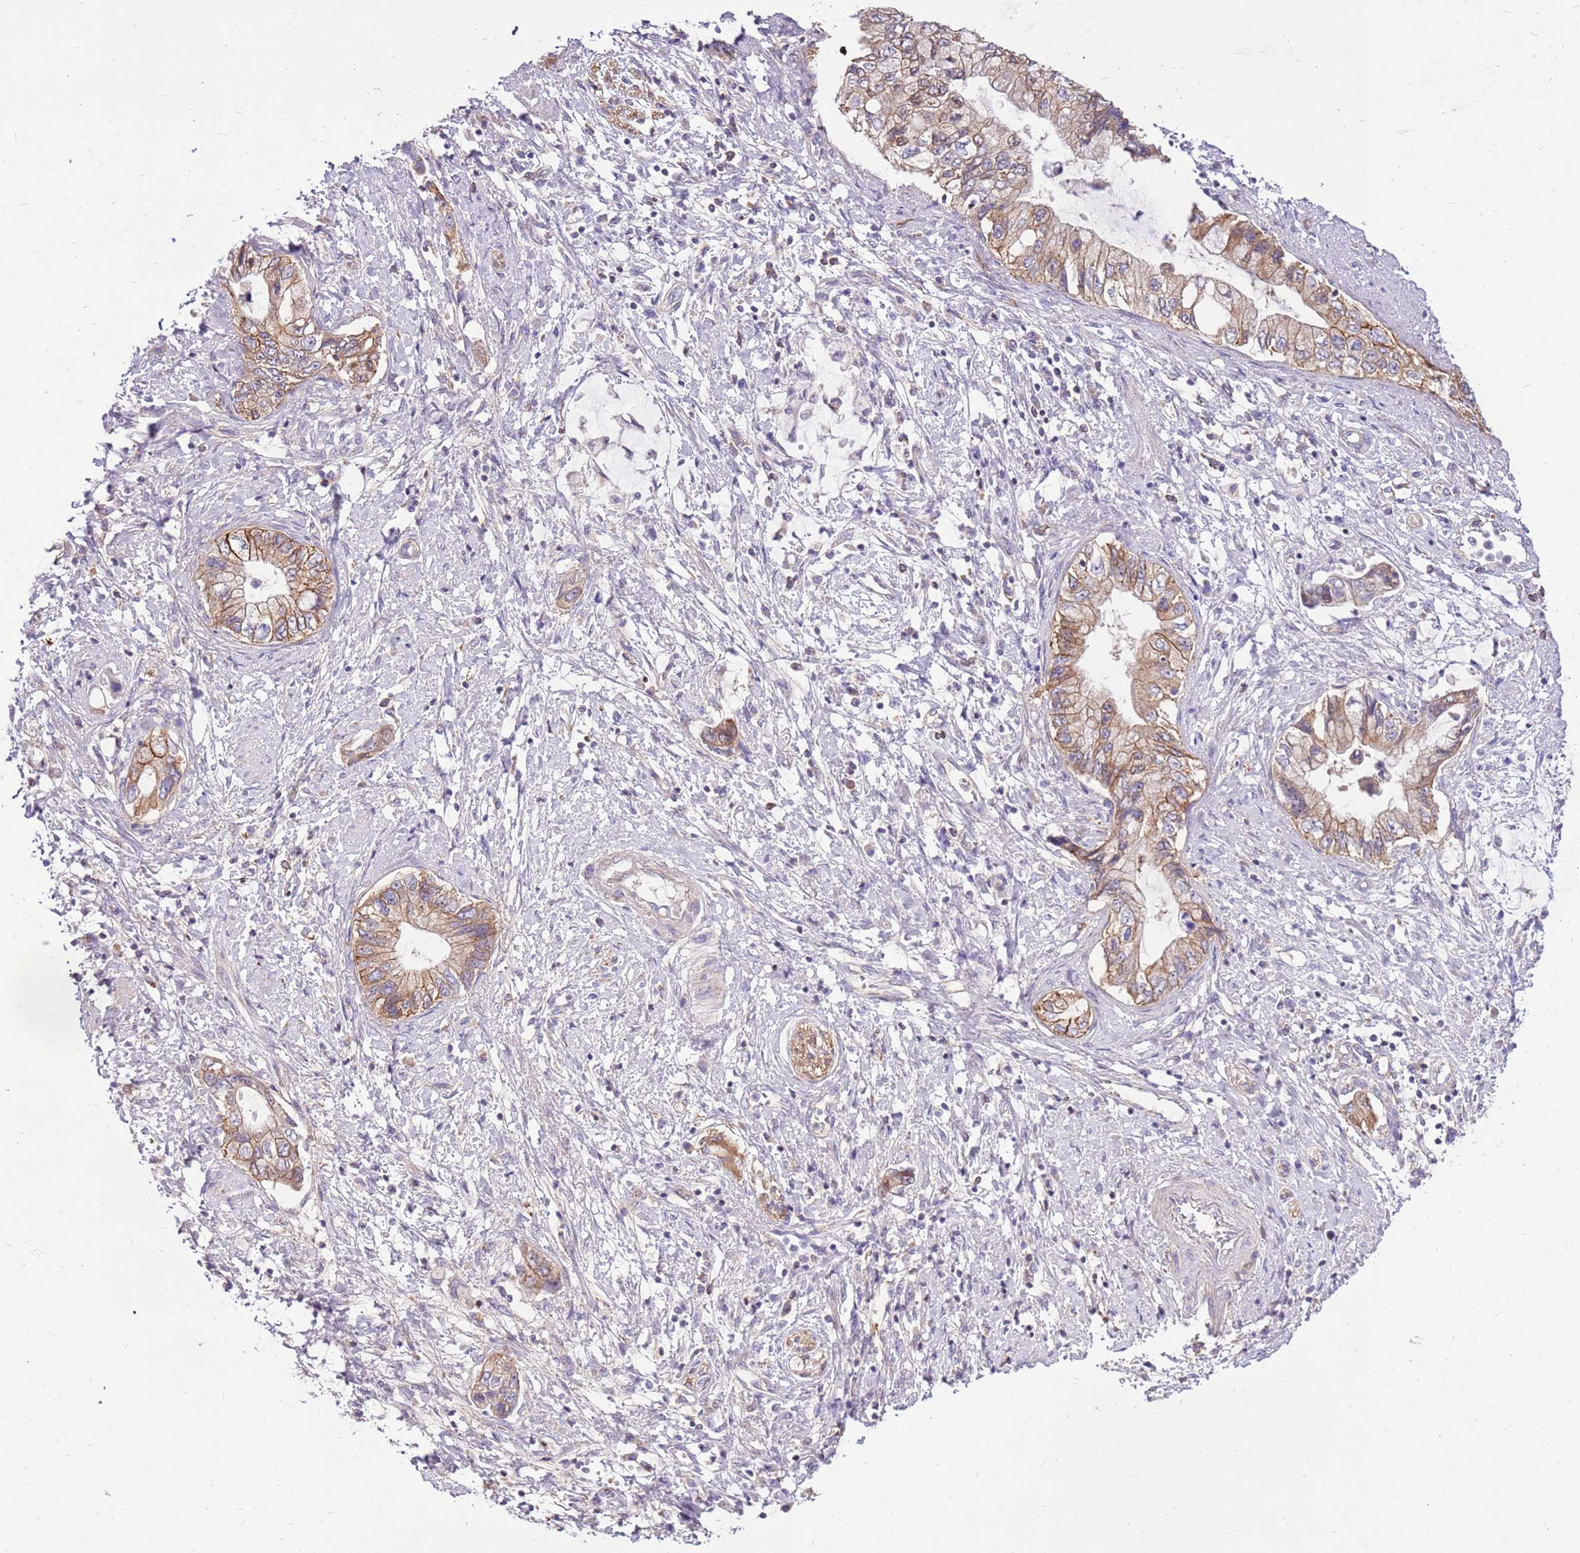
{"staining": {"intensity": "moderate", "quantity": ">75%", "location": "cytoplasmic/membranous"}, "tissue": "pancreatic cancer", "cell_type": "Tumor cells", "image_type": "cancer", "snomed": [{"axis": "morphology", "description": "Adenocarcinoma, NOS"}, {"axis": "topography", "description": "Pancreas"}], "caption": "Immunohistochemical staining of human pancreatic cancer displays medium levels of moderate cytoplasmic/membranous positivity in approximately >75% of tumor cells.", "gene": "WDR90", "patient": {"sex": "female", "age": 73}}